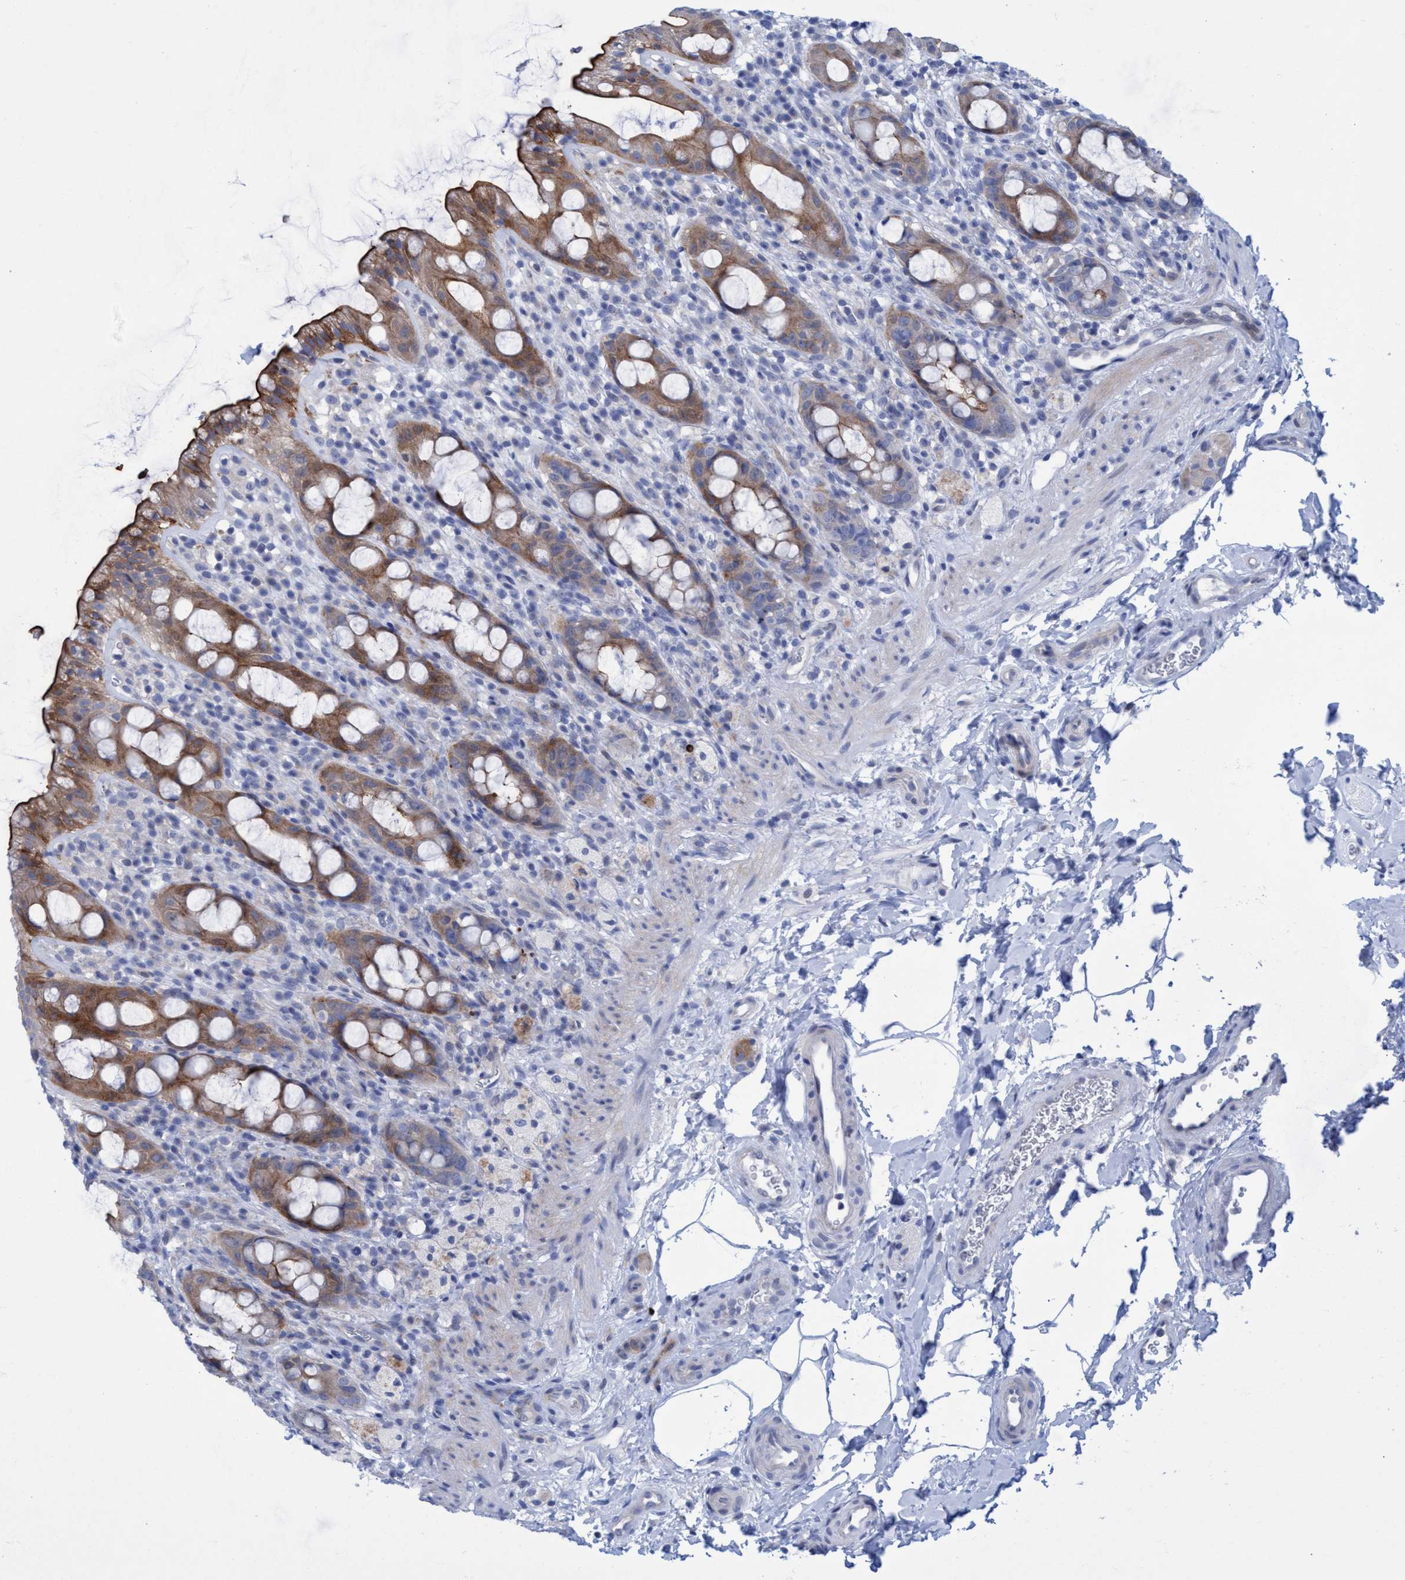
{"staining": {"intensity": "strong", "quantity": ">75%", "location": "cytoplasmic/membranous"}, "tissue": "rectum", "cell_type": "Glandular cells", "image_type": "normal", "snomed": [{"axis": "morphology", "description": "Normal tissue, NOS"}, {"axis": "topography", "description": "Rectum"}], "caption": "Brown immunohistochemical staining in unremarkable rectum demonstrates strong cytoplasmic/membranous expression in about >75% of glandular cells. (DAB (3,3'-diaminobenzidine) = brown stain, brightfield microscopy at high magnification).", "gene": "R3HCC1", "patient": {"sex": "male", "age": 44}}